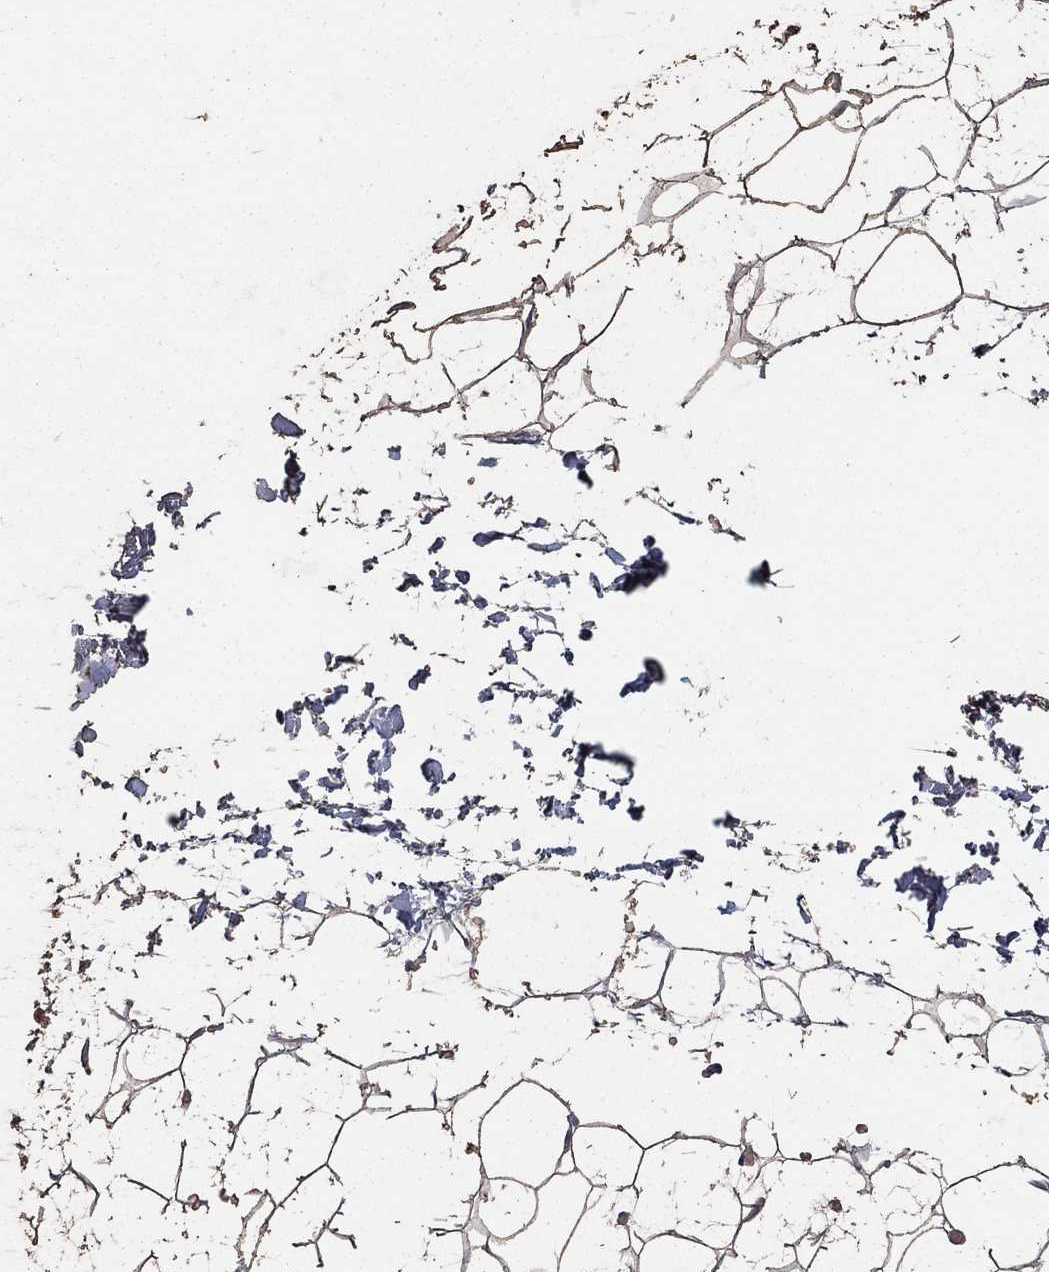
{"staining": {"intensity": "moderate", "quantity": ">75%", "location": "cytoplasmic/membranous"}, "tissue": "adipose tissue", "cell_type": "Adipocytes", "image_type": "normal", "snomed": [{"axis": "morphology", "description": "Normal tissue, NOS"}, {"axis": "topography", "description": "Skin"}, {"axis": "topography", "description": "Peripheral nerve tissue"}], "caption": "Adipose tissue stained with DAB (3,3'-diaminobenzidine) IHC displays medium levels of moderate cytoplasmic/membranous expression in about >75% of adipocytes.", "gene": "GPSM1", "patient": {"sex": "female", "age": 56}}